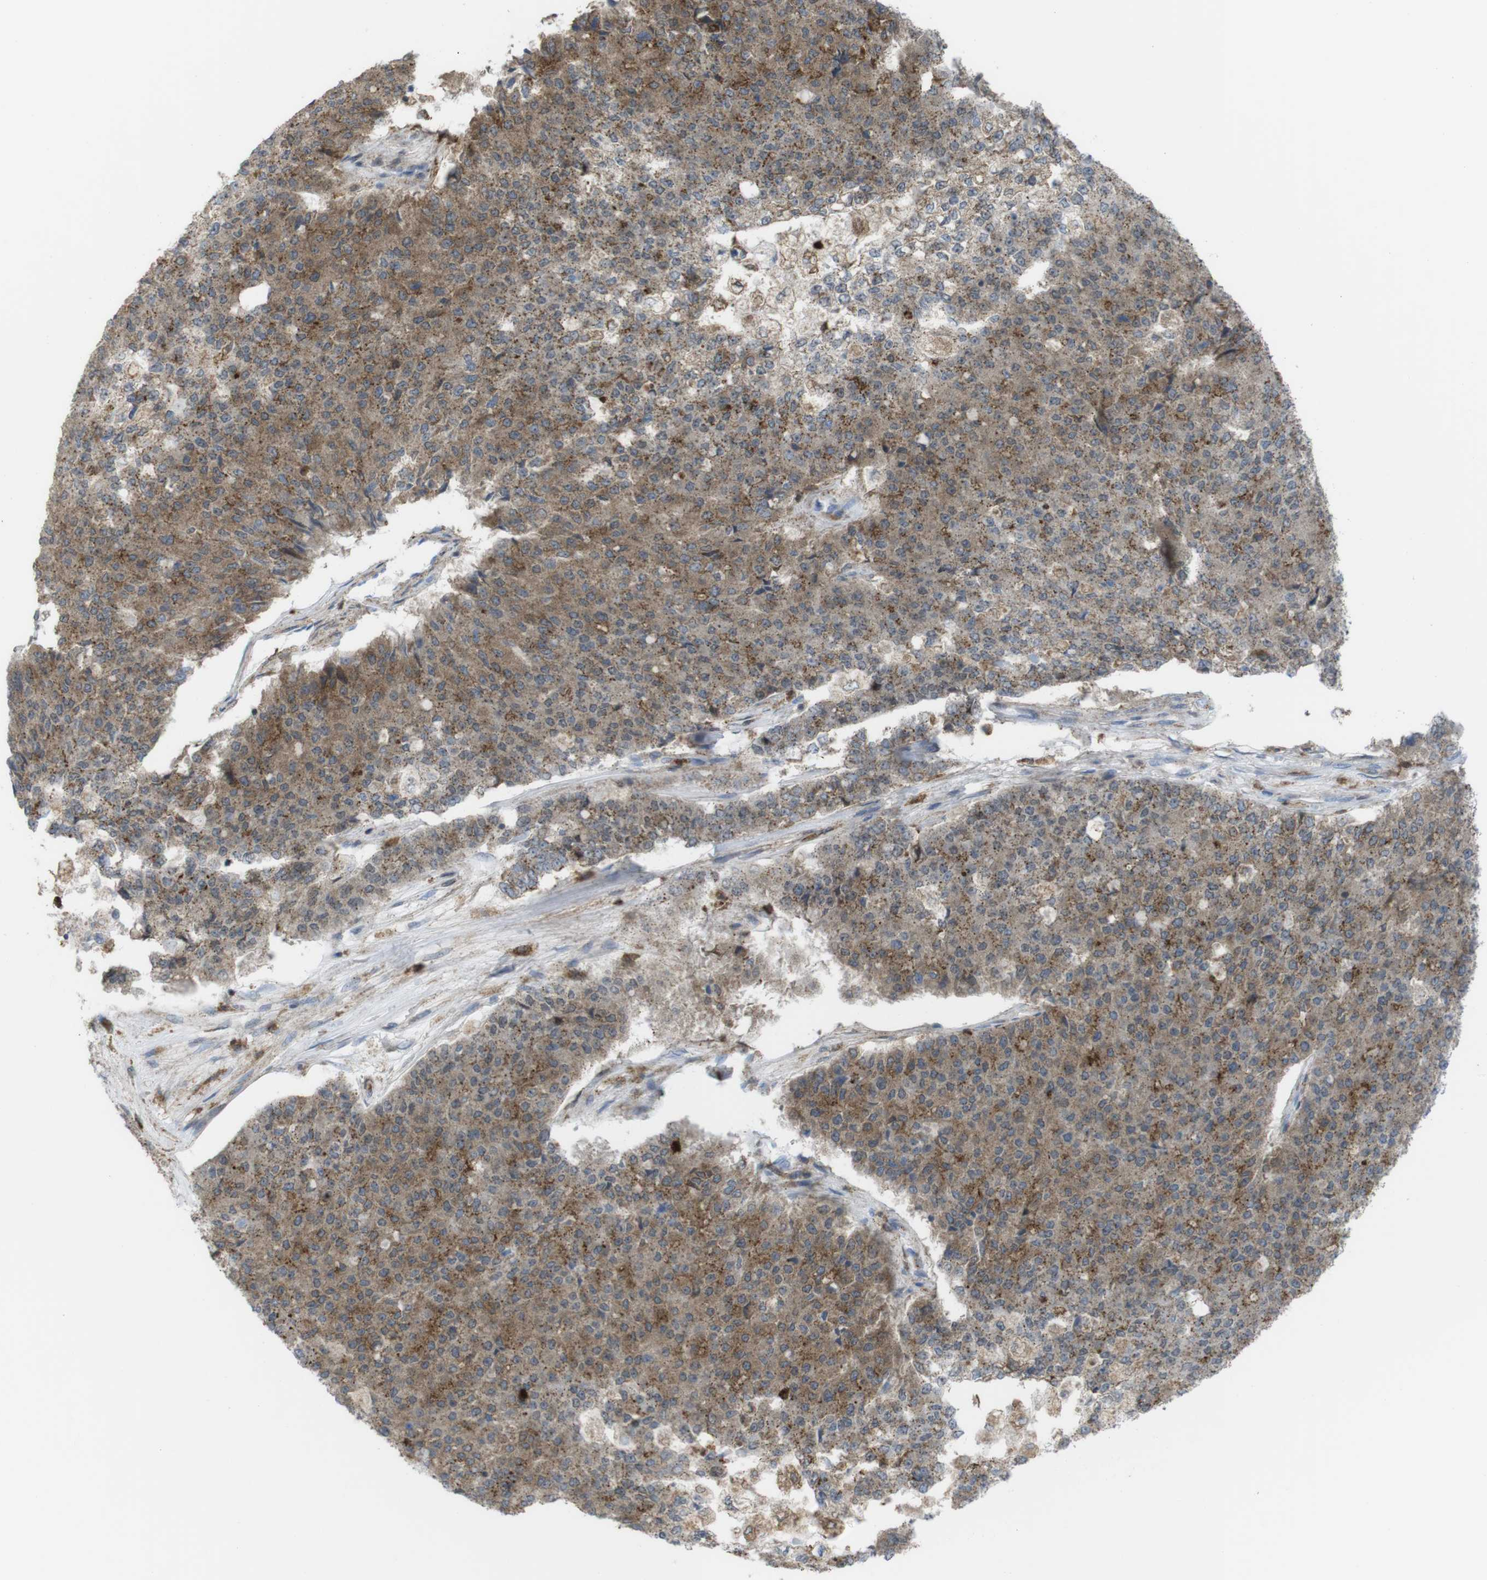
{"staining": {"intensity": "moderate", "quantity": ">75%", "location": "cytoplasmic/membranous"}, "tissue": "pancreatic cancer", "cell_type": "Tumor cells", "image_type": "cancer", "snomed": [{"axis": "morphology", "description": "Adenocarcinoma, NOS"}, {"axis": "topography", "description": "Pancreas"}], "caption": "Moderate cytoplasmic/membranous expression for a protein is identified in about >75% of tumor cells of pancreatic adenocarcinoma using immunohistochemistry (IHC).", "gene": "PRKCD", "patient": {"sex": "male", "age": 50}}